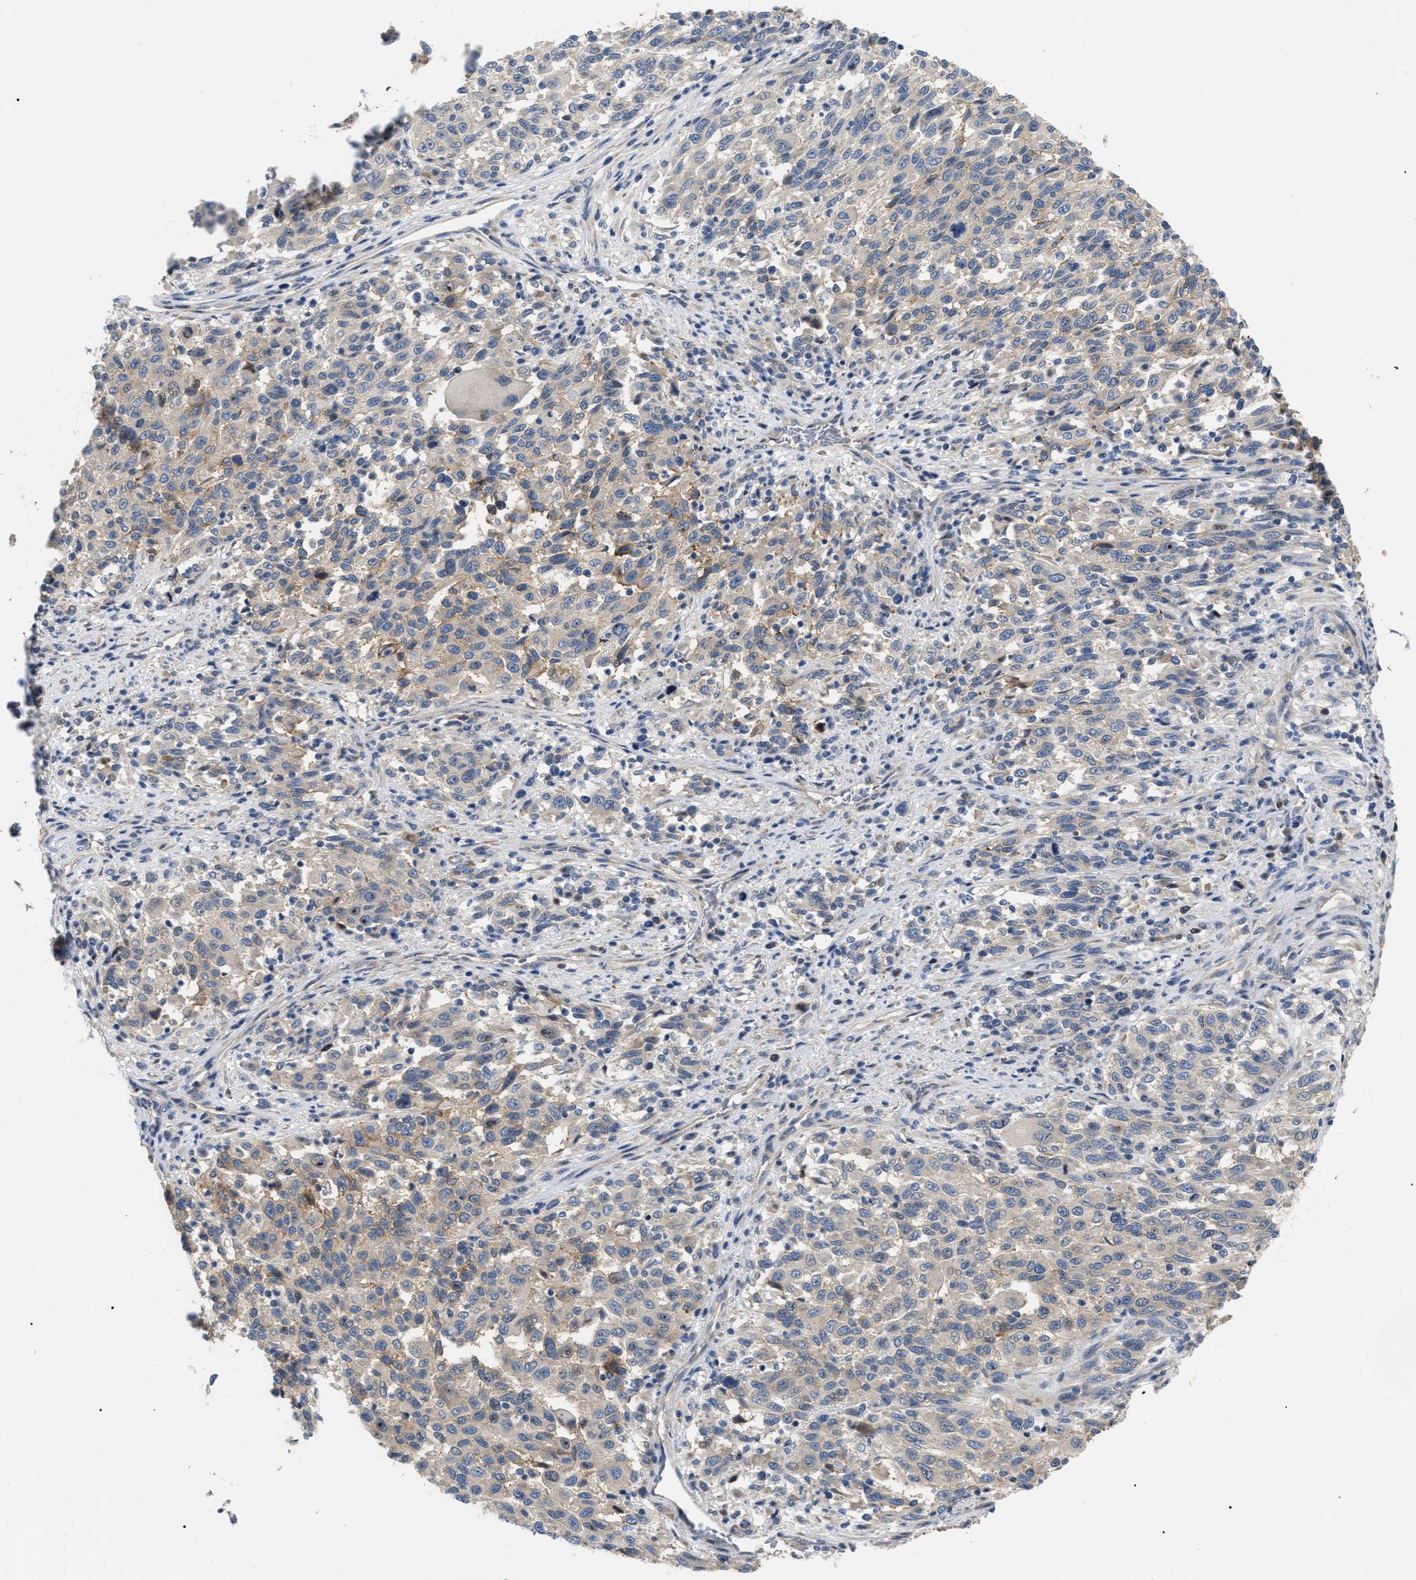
{"staining": {"intensity": "negative", "quantity": "none", "location": "none"}, "tissue": "melanoma", "cell_type": "Tumor cells", "image_type": "cancer", "snomed": [{"axis": "morphology", "description": "Malignant melanoma, Metastatic site"}, {"axis": "topography", "description": "Lymph node"}], "caption": "The histopathology image reveals no staining of tumor cells in malignant melanoma (metastatic site). (Stains: DAB immunohistochemistry (IHC) with hematoxylin counter stain, Microscopy: brightfield microscopy at high magnification).", "gene": "DHX58", "patient": {"sex": "male", "age": 61}}